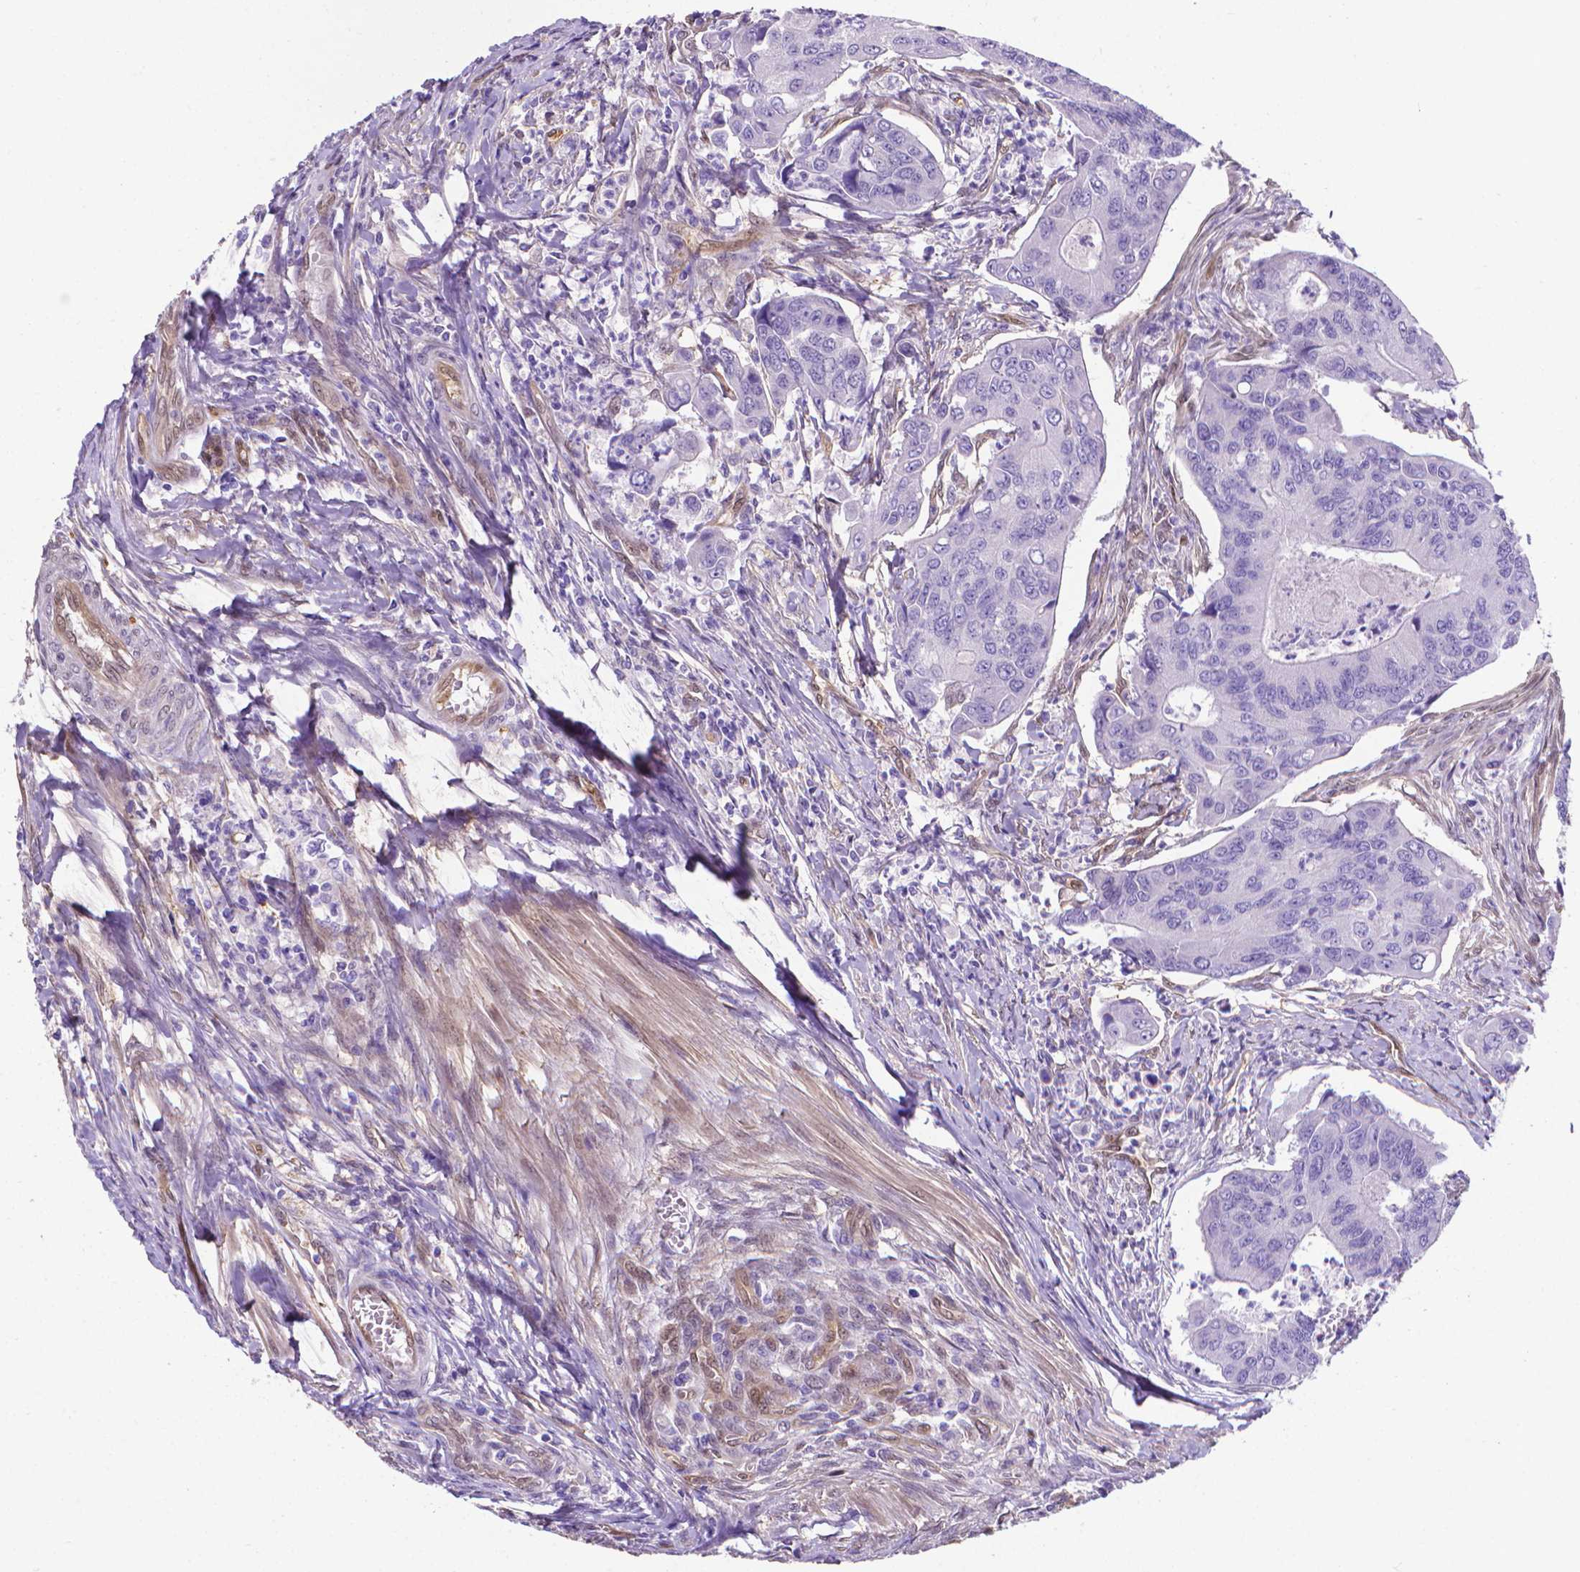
{"staining": {"intensity": "negative", "quantity": "none", "location": "none"}, "tissue": "colorectal cancer", "cell_type": "Tumor cells", "image_type": "cancer", "snomed": [{"axis": "morphology", "description": "Adenocarcinoma, NOS"}, {"axis": "topography", "description": "Colon"}], "caption": "Tumor cells are negative for protein expression in human colorectal adenocarcinoma.", "gene": "CLIC4", "patient": {"sex": "female", "age": 67}}